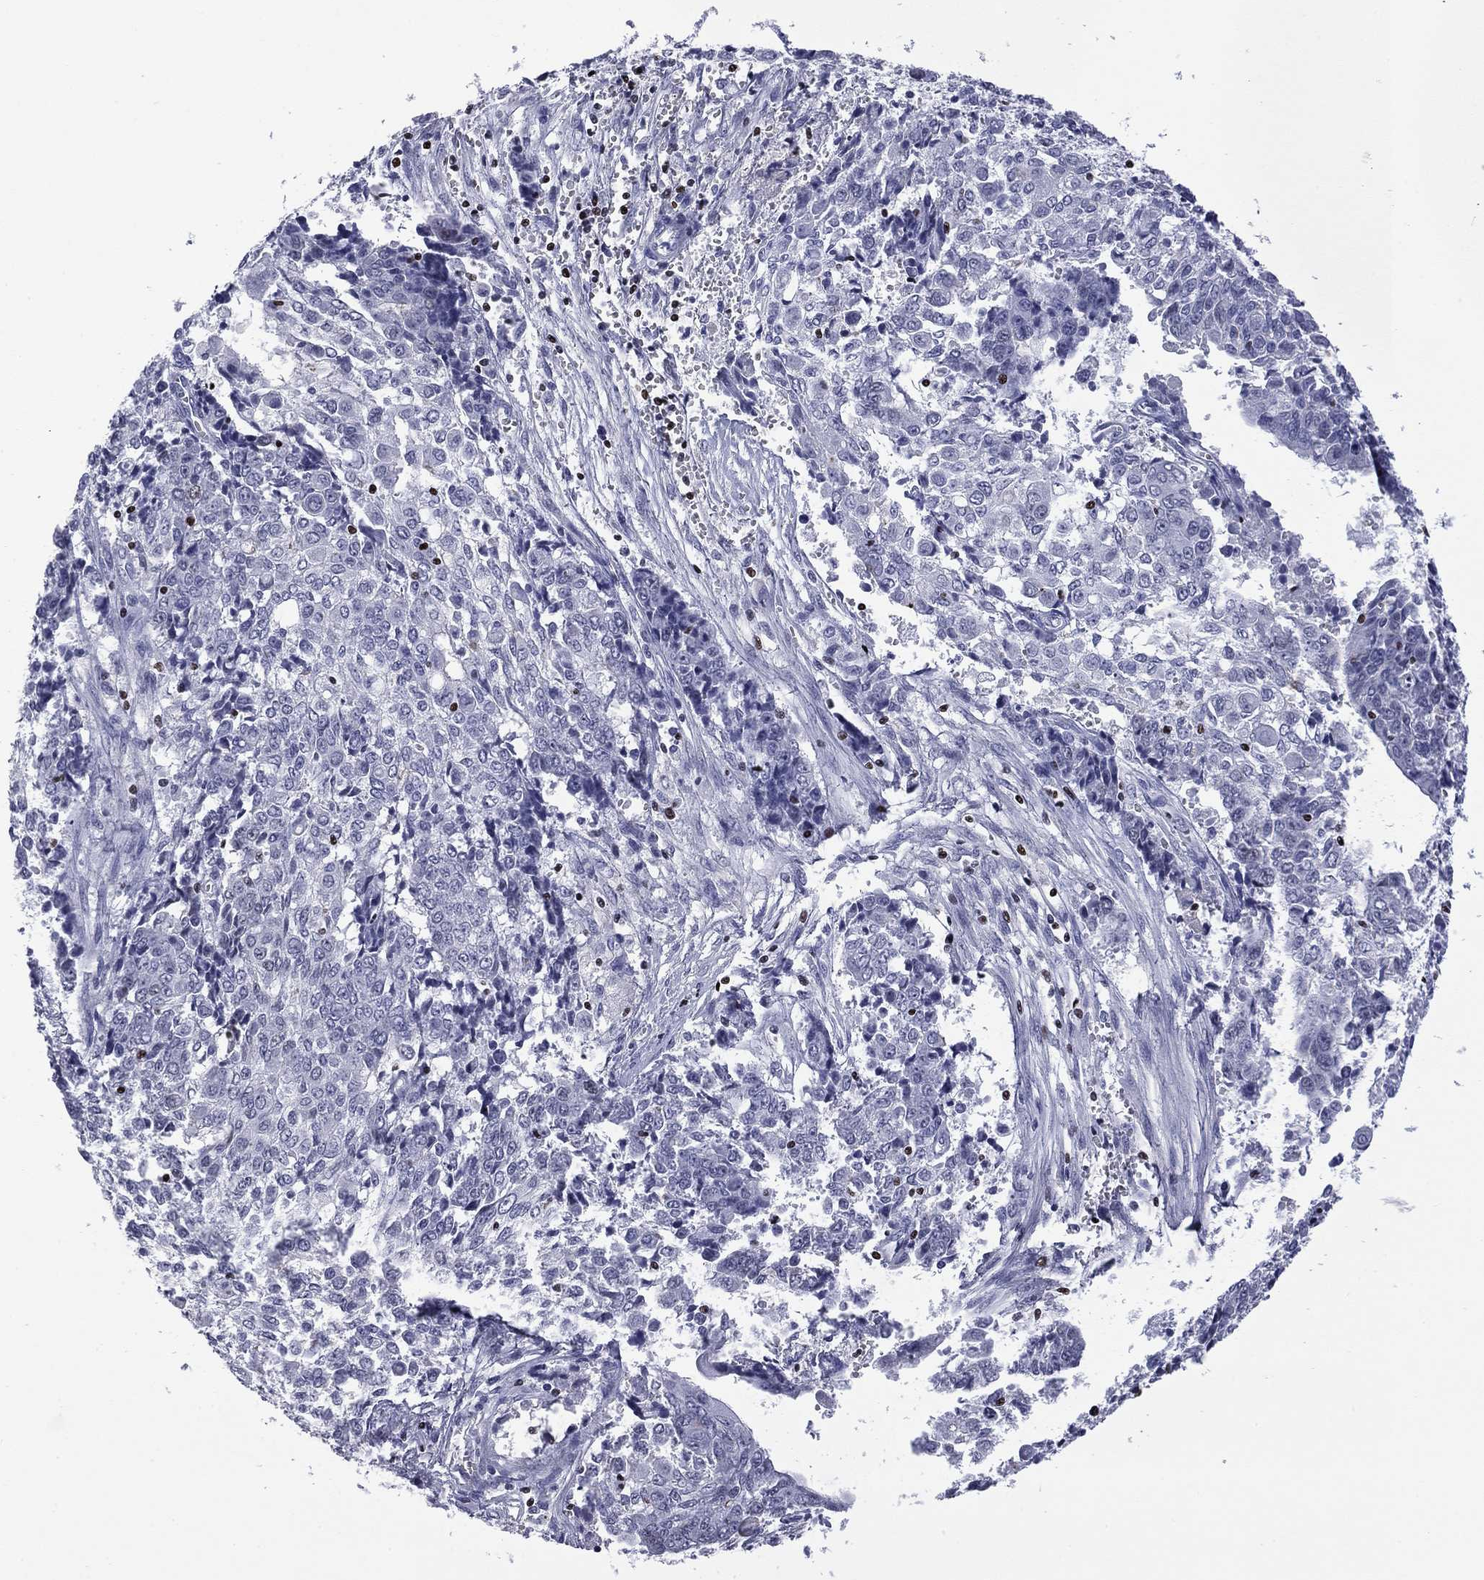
{"staining": {"intensity": "negative", "quantity": "none", "location": "none"}, "tissue": "ovarian cancer", "cell_type": "Tumor cells", "image_type": "cancer", "snomed": [{"axis": "morphology", "description": "Carcinoma, endometroid"}, {"axis": "topography", "description": "Ovary"}], "caption": "Human ovarian cancer stained for a protein using IHC displays no staining in tumor cells.", "gene": "IKZF3", "patient": {"sex": "female", "age": 42}}